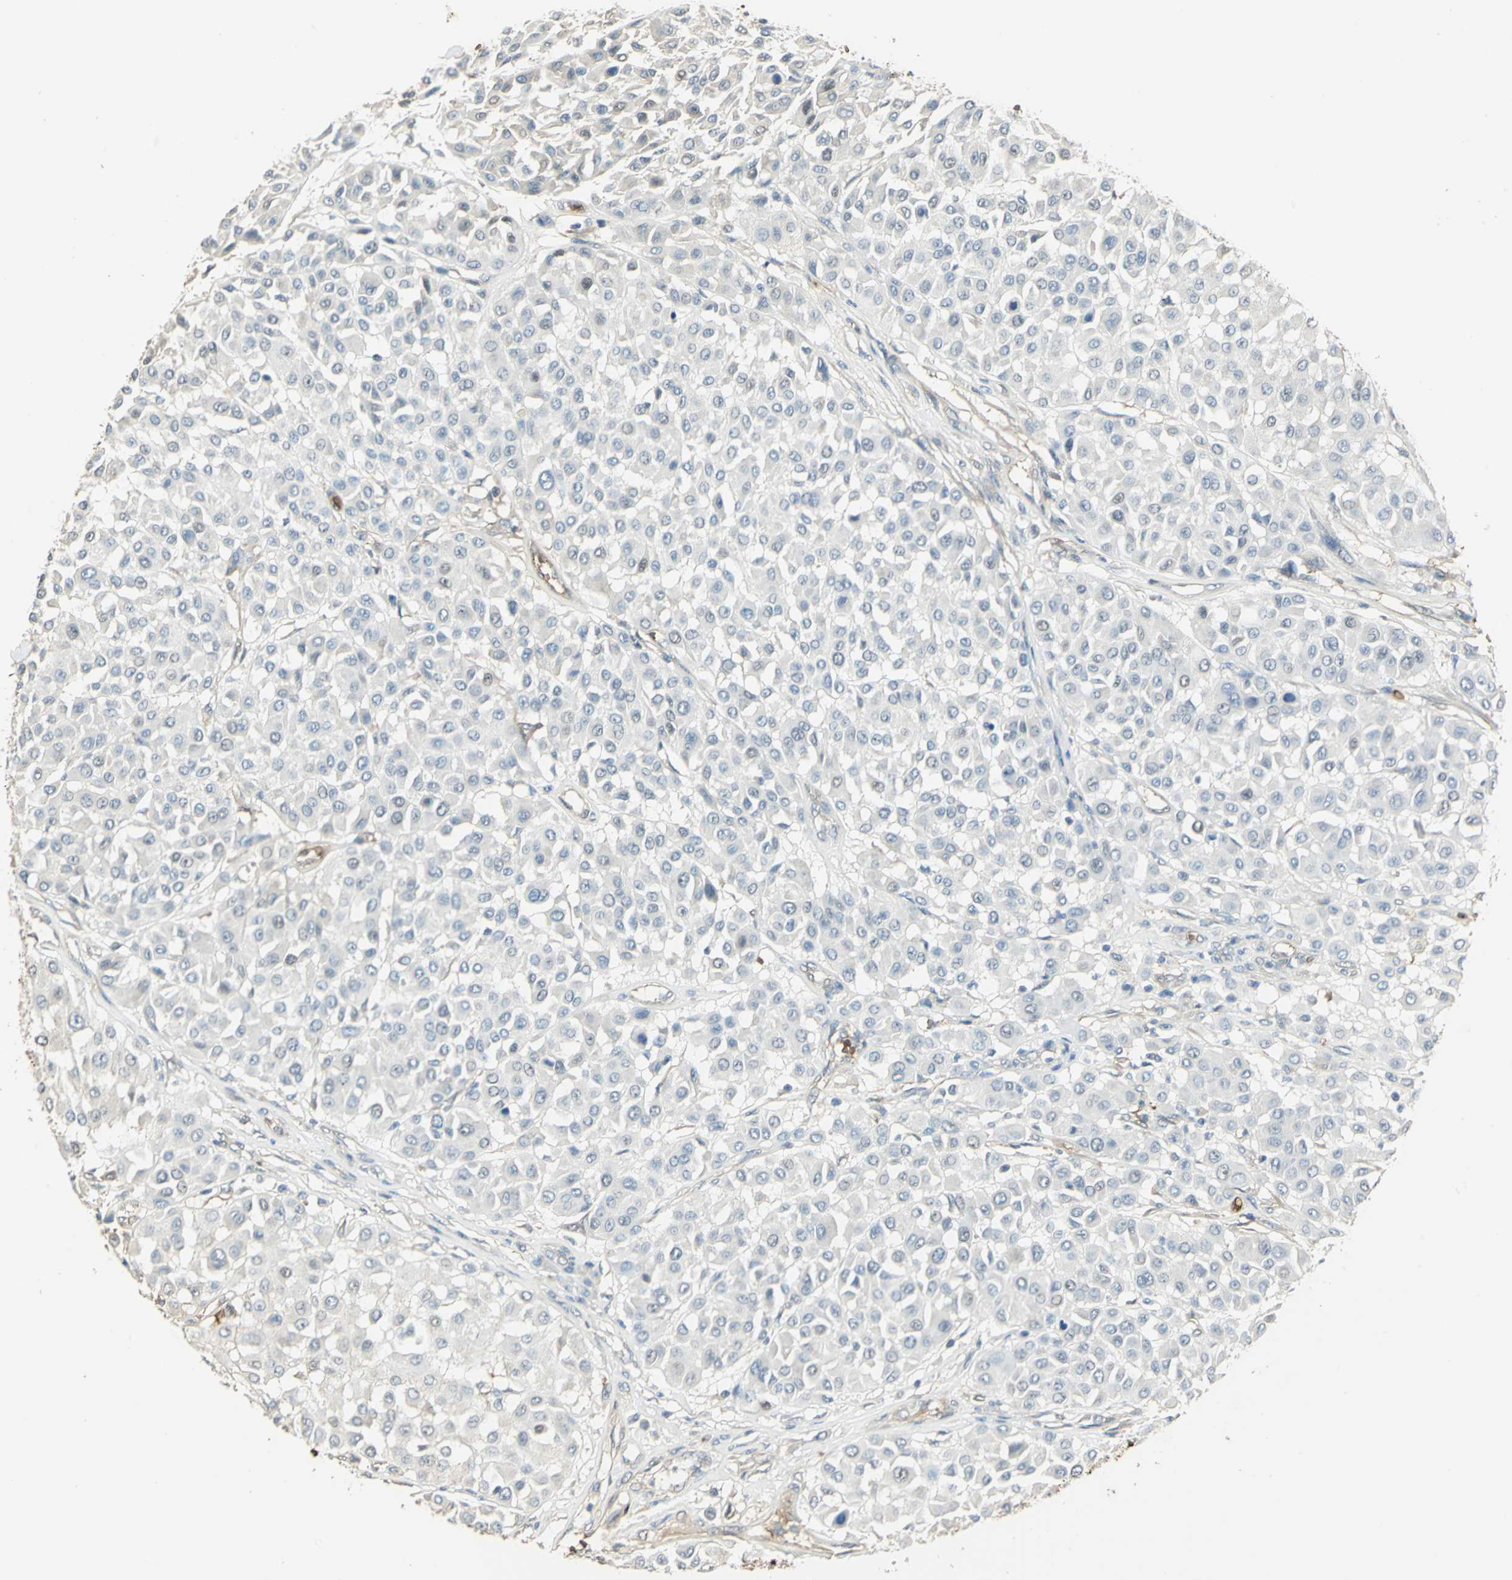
{"staining": {"intensity": "negative", "quantity": "none", "location": "none"}, "tissue": "melanoma", "cell_type": "Tumor cells", "image_type": "cancer", "snomed": [{"axis": "morphology", "description": "Malignant melanoma, Metastatic site"}, {"axis": "topography", "description": "Soft tissue"}], "caption": "High power microscopy photomicrograph of an IHC histopathology image of malignant melanoma (metastatic site), revealing no significant positivity in tumor cells.", "gene": "DDAH1", "patient": {"sex": "male", "age": 41}}